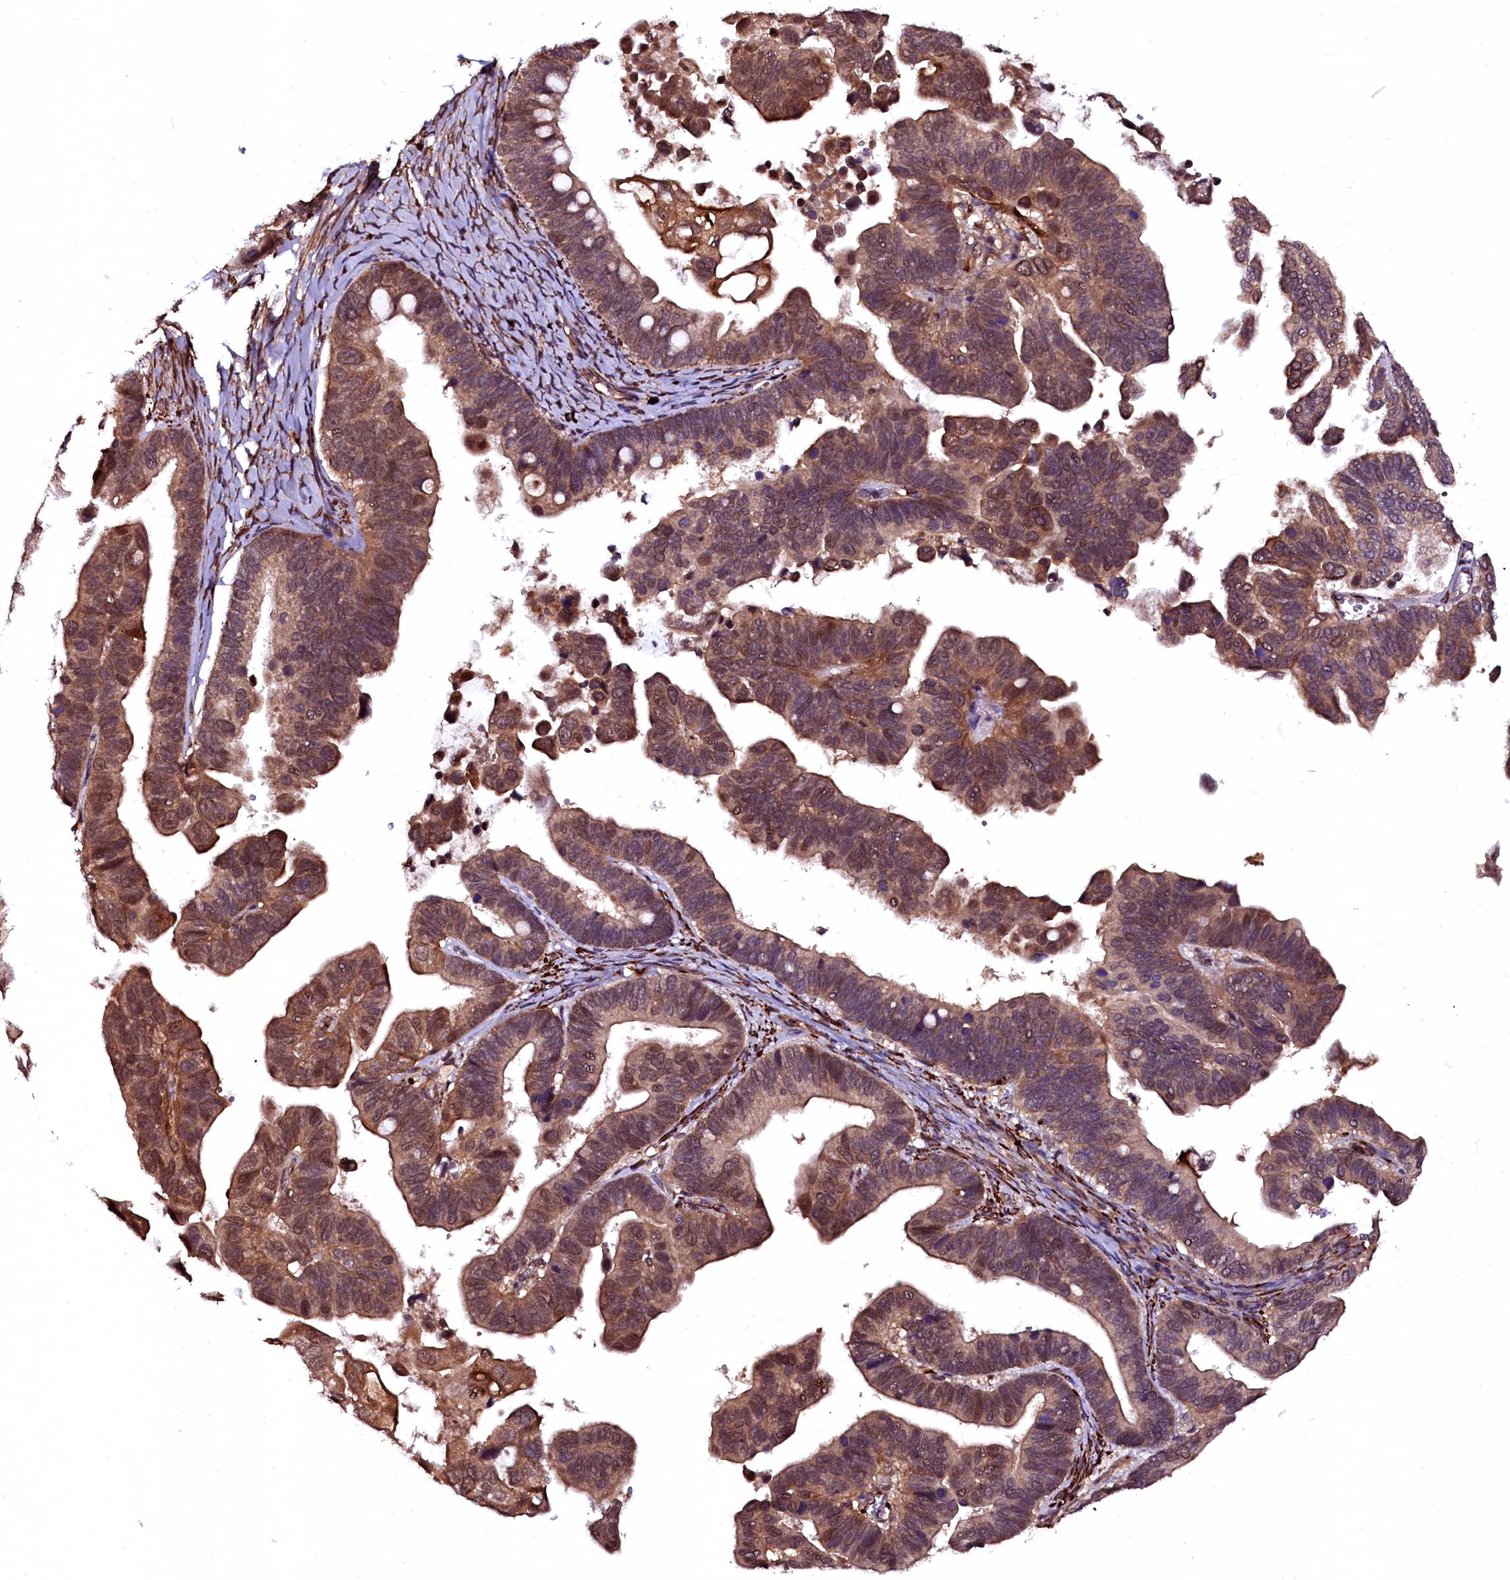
{"staining": {"intensity": "moderate", "quantity": ">75%", "location": "cytoplasmic/membranous"}, "tissue": "ovarian cancer", "cell_type": "Tumor cells", "image_type": "cancer", "snomed": [{"axis": "morphology", "description": "Cystadenocarcinoma, serous, NOS"}, {"axis": "topography", "description": "Ovary"}], "caption": "Approximately >75% of tumor cells in ovarian cancer (serous cystadenocarcinoma) reveal moderate cytoplasmic/membranous protein expression as visualized by brown immunohistochemical staining.", "gene": "N4BP1", "patient": {"sex": "female", "age": 56}}